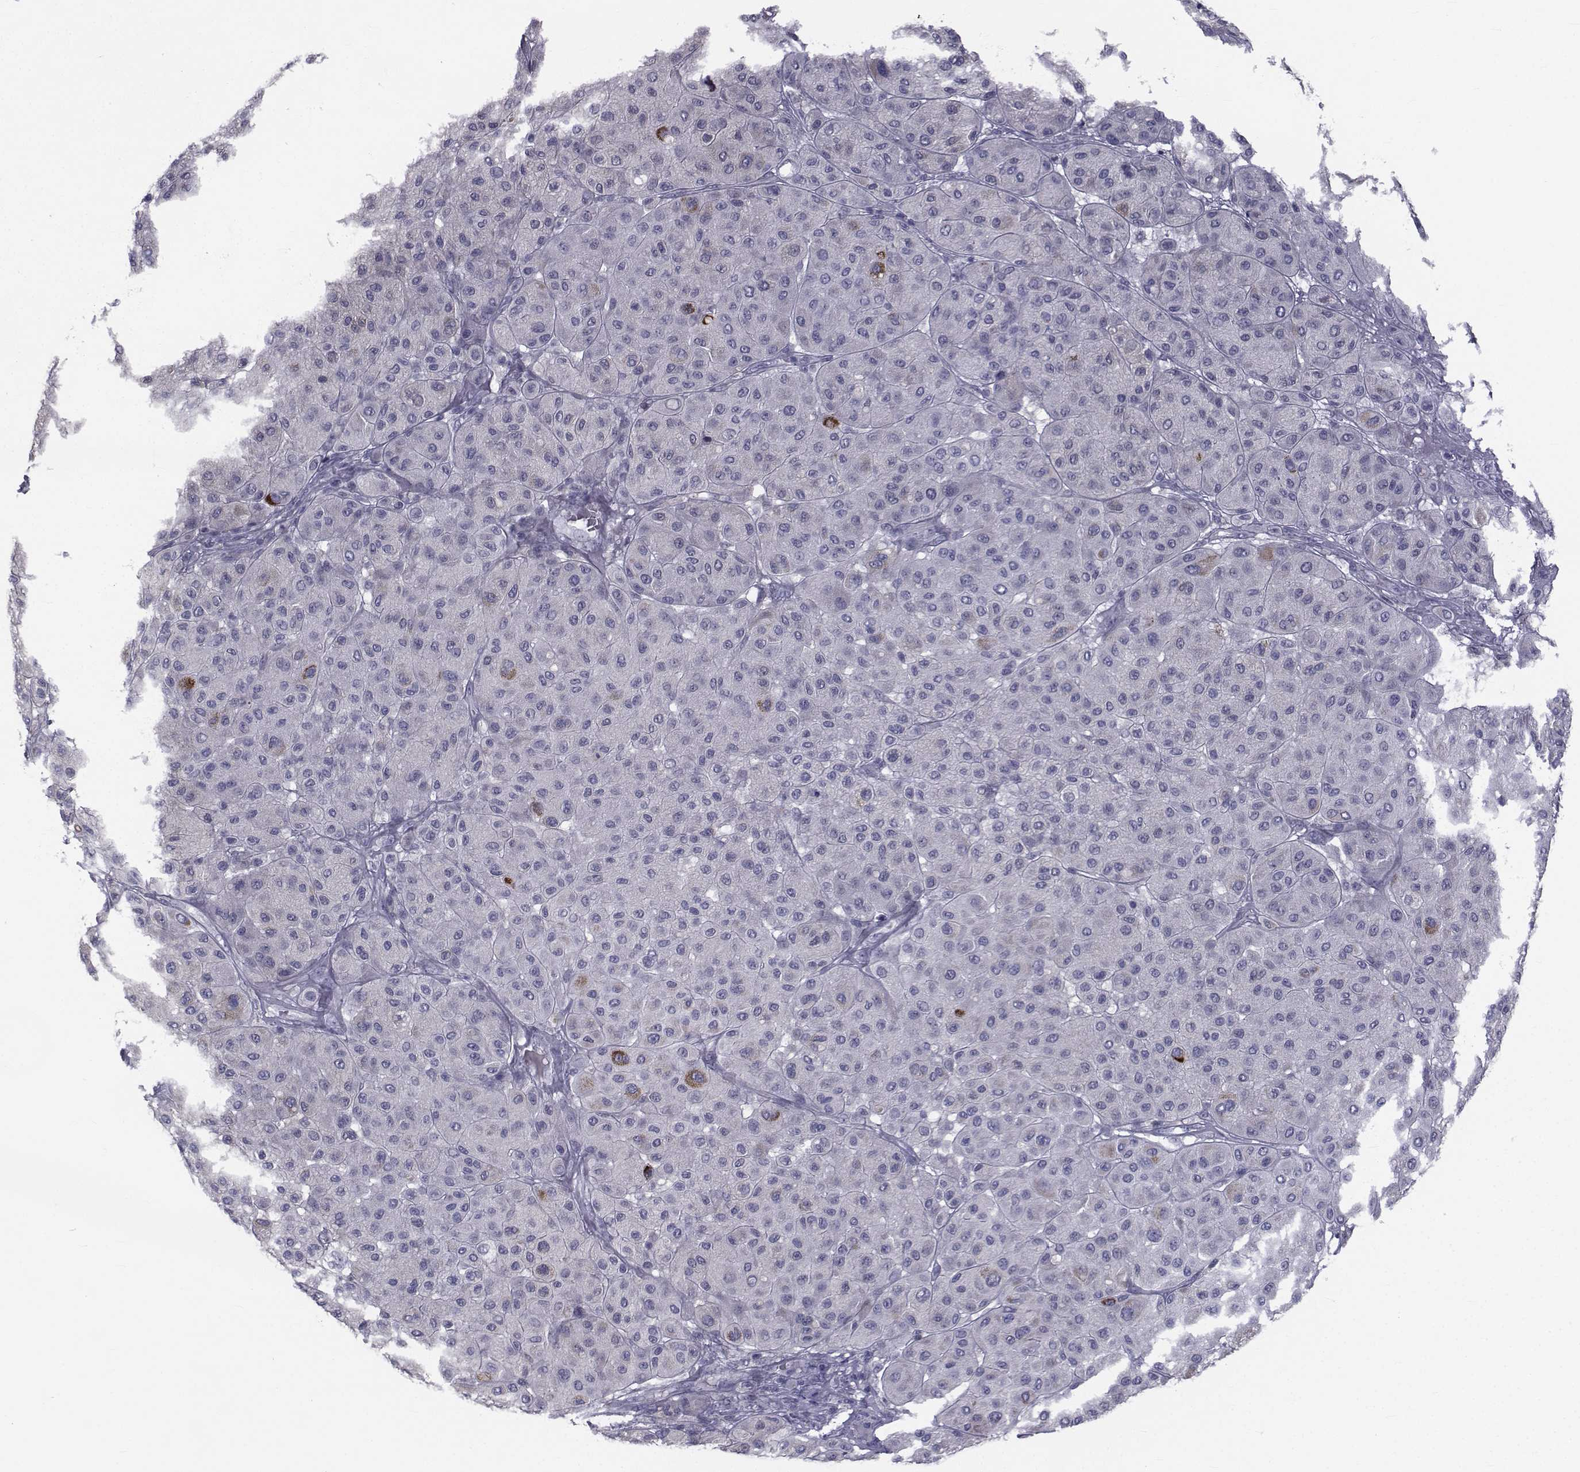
{"staining": {"intensity": "negative", "quantity": "none", "location": "none"}, "tissue": "melanoma", "cell_type": "Tumor cells", "image_type": "cancer", "snomed": [{"axis": "morphology", "description": "Malignant melanoma, Metastatic site"}, {"axis": "topography", "description": "Smooth muscle"}], "caption": "The histopathology image exhibits no significant staining in tumor cells of malignant melanoma (metastatic site).", "gene": "FDXR", "patient": {"sex": "male", "age": 41}}